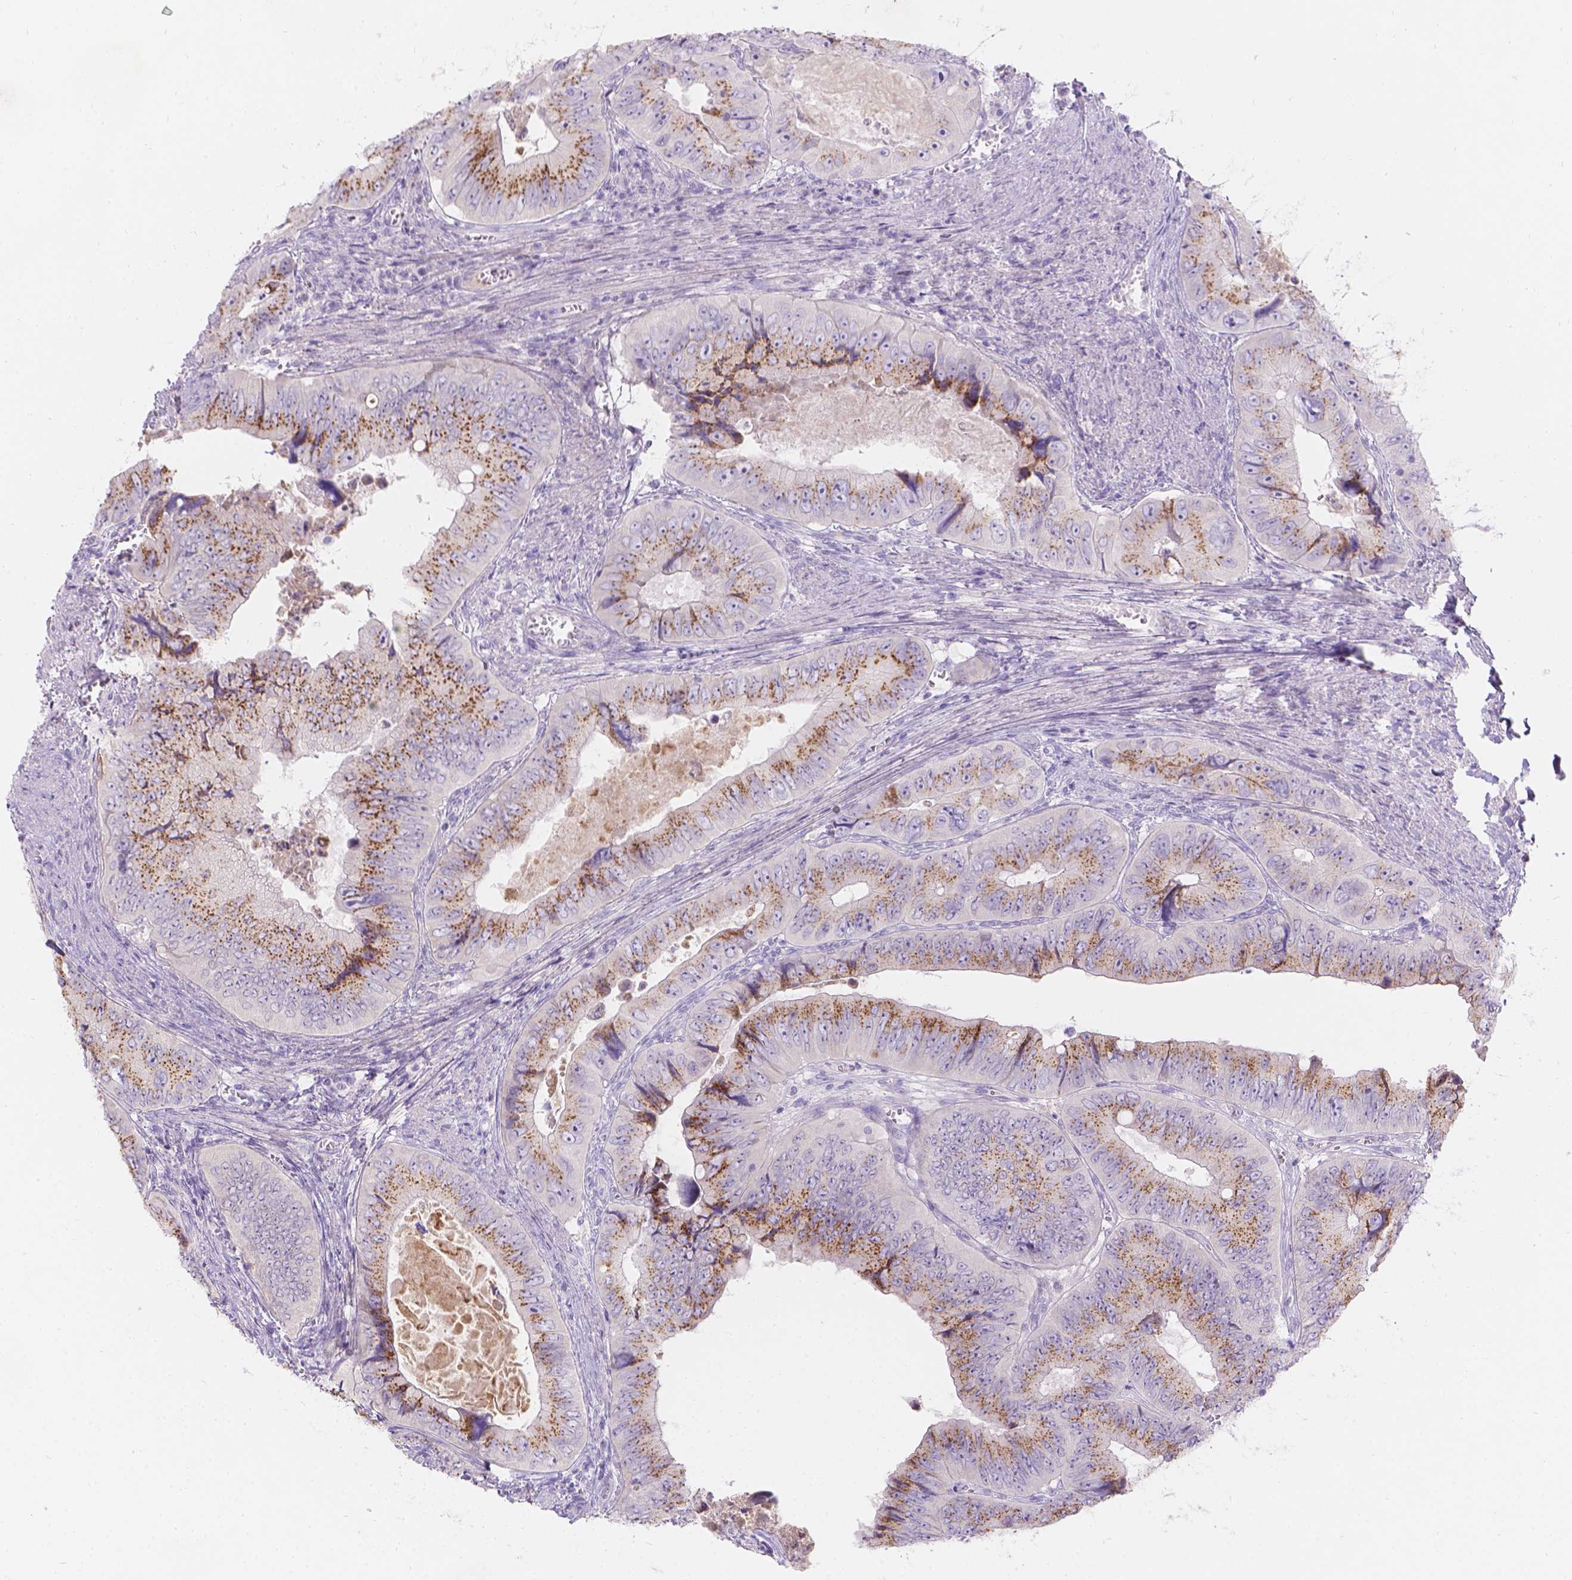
{"staining": {"intensity": "moderate", "quantity": ">75%", "location": "cytoplasmic/membranous"}, "tissue": "colorectal cancer", "cell_type": "Tumor cells", "image_type": "cancer", "snomed": [{"axis": "morphology", "description": "Adenocarcinoma, NOS"}, {"axis": "topography", "description": "Colon"}], "caption": "Human adenocarcinoma (colorectal) stained for a protein (brown) demonstrates moderate cytoplasmic/membranous positive staining in about >75% of tumor cells.", "gene": "GAL3ST2", "patient": {"sex": "female", "age": 84}}